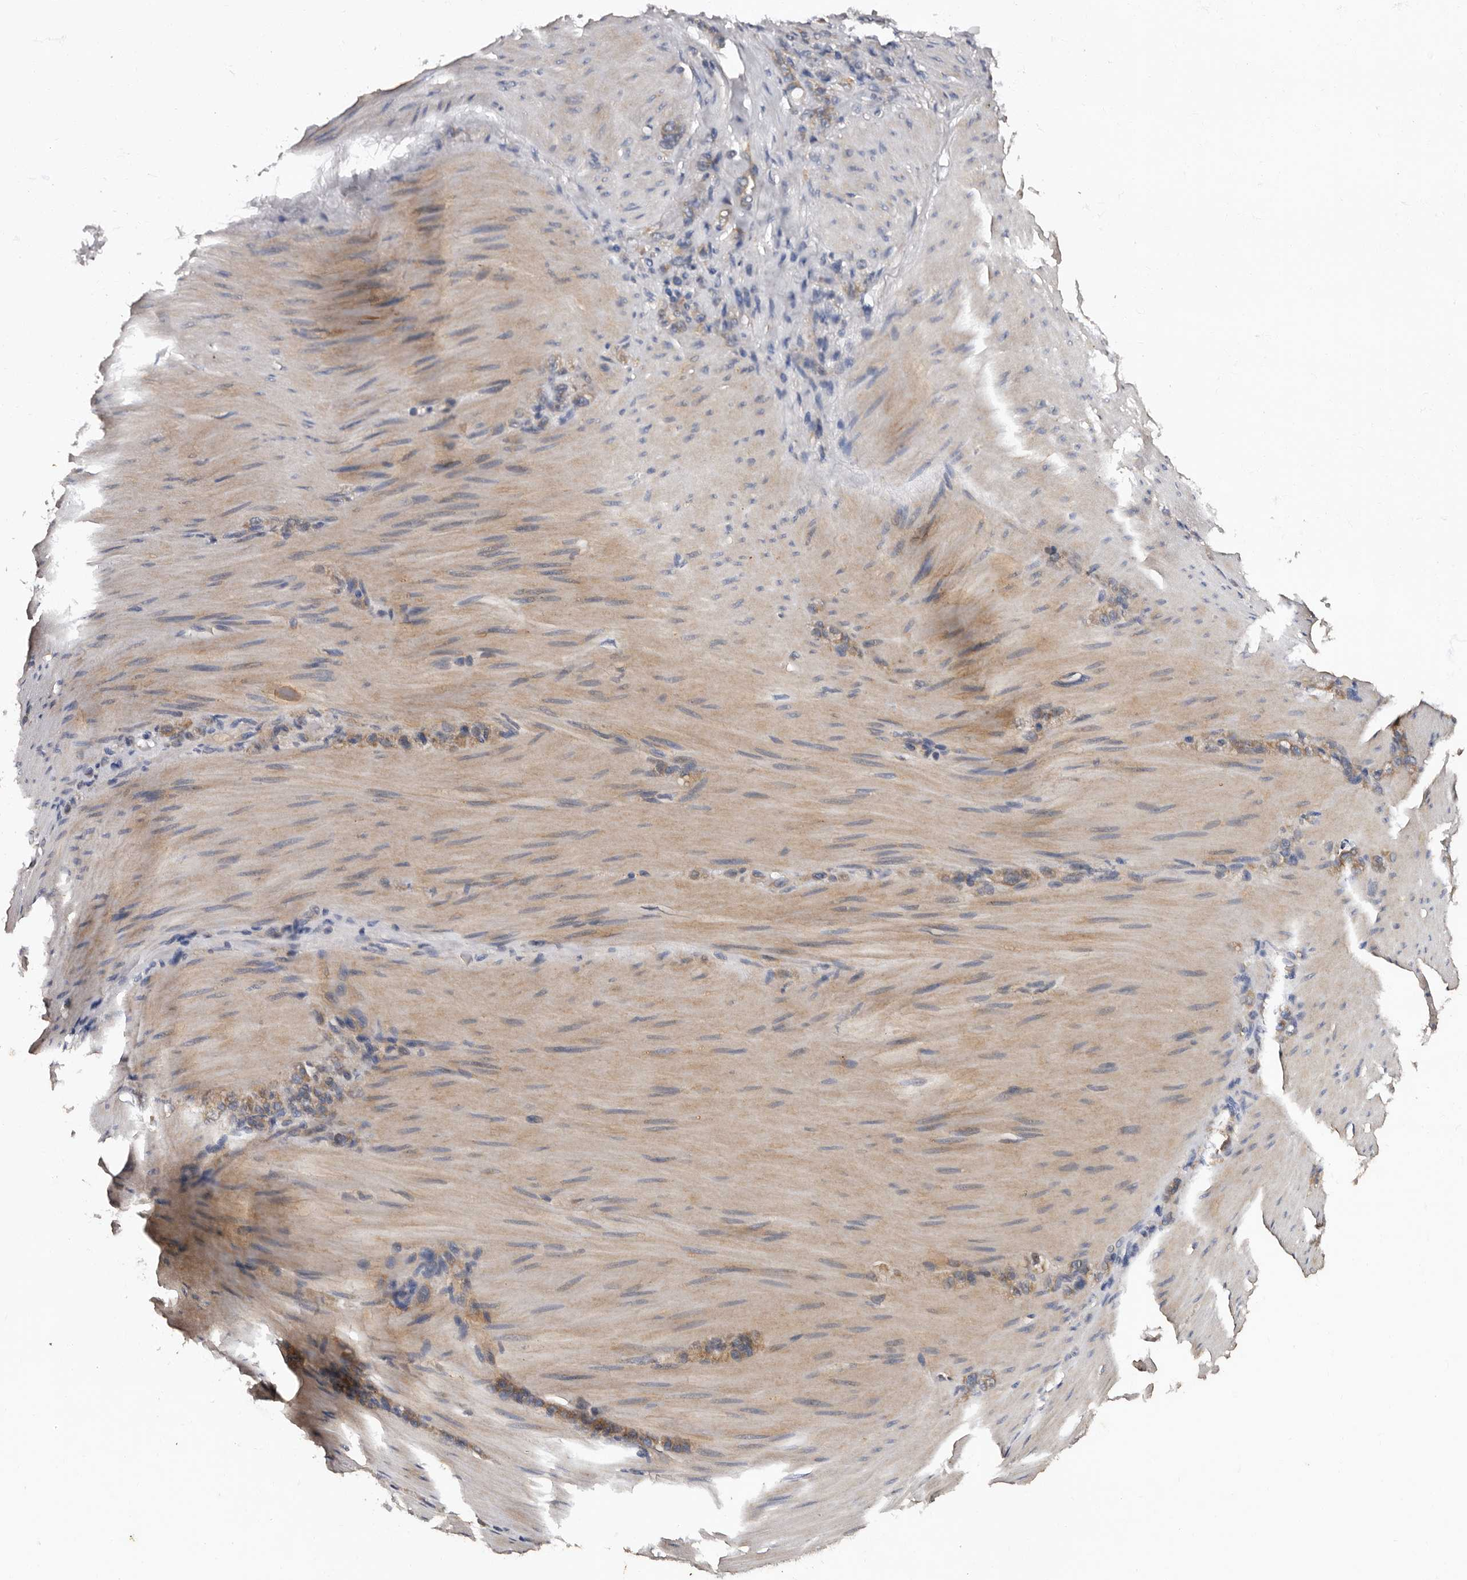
{"staining": {"intensity": "weak", "quantity": ">75%", "location": "cytoplasmic/membranous"}, "tissue": "stomach cancer", "cell_type": "Tumor cells", "image_type": "cancer", "snomed": [{"axis": "morphology", "description": "Normal tissue, NOS"}, {"axis": "morphology", "description": "Adenocarcinoma, NOS"}, {"axis": "topography", "description": "Stomach"}], "caption": "Approximately >75% of tumor cells in human stomach adenocarcinoma show weak cytoplasmic/membranous protein positivity as visualized by brown immunohistochemical staining.", "gene": "ADCK5", "patient": {"sex": "male", "age": 82}}